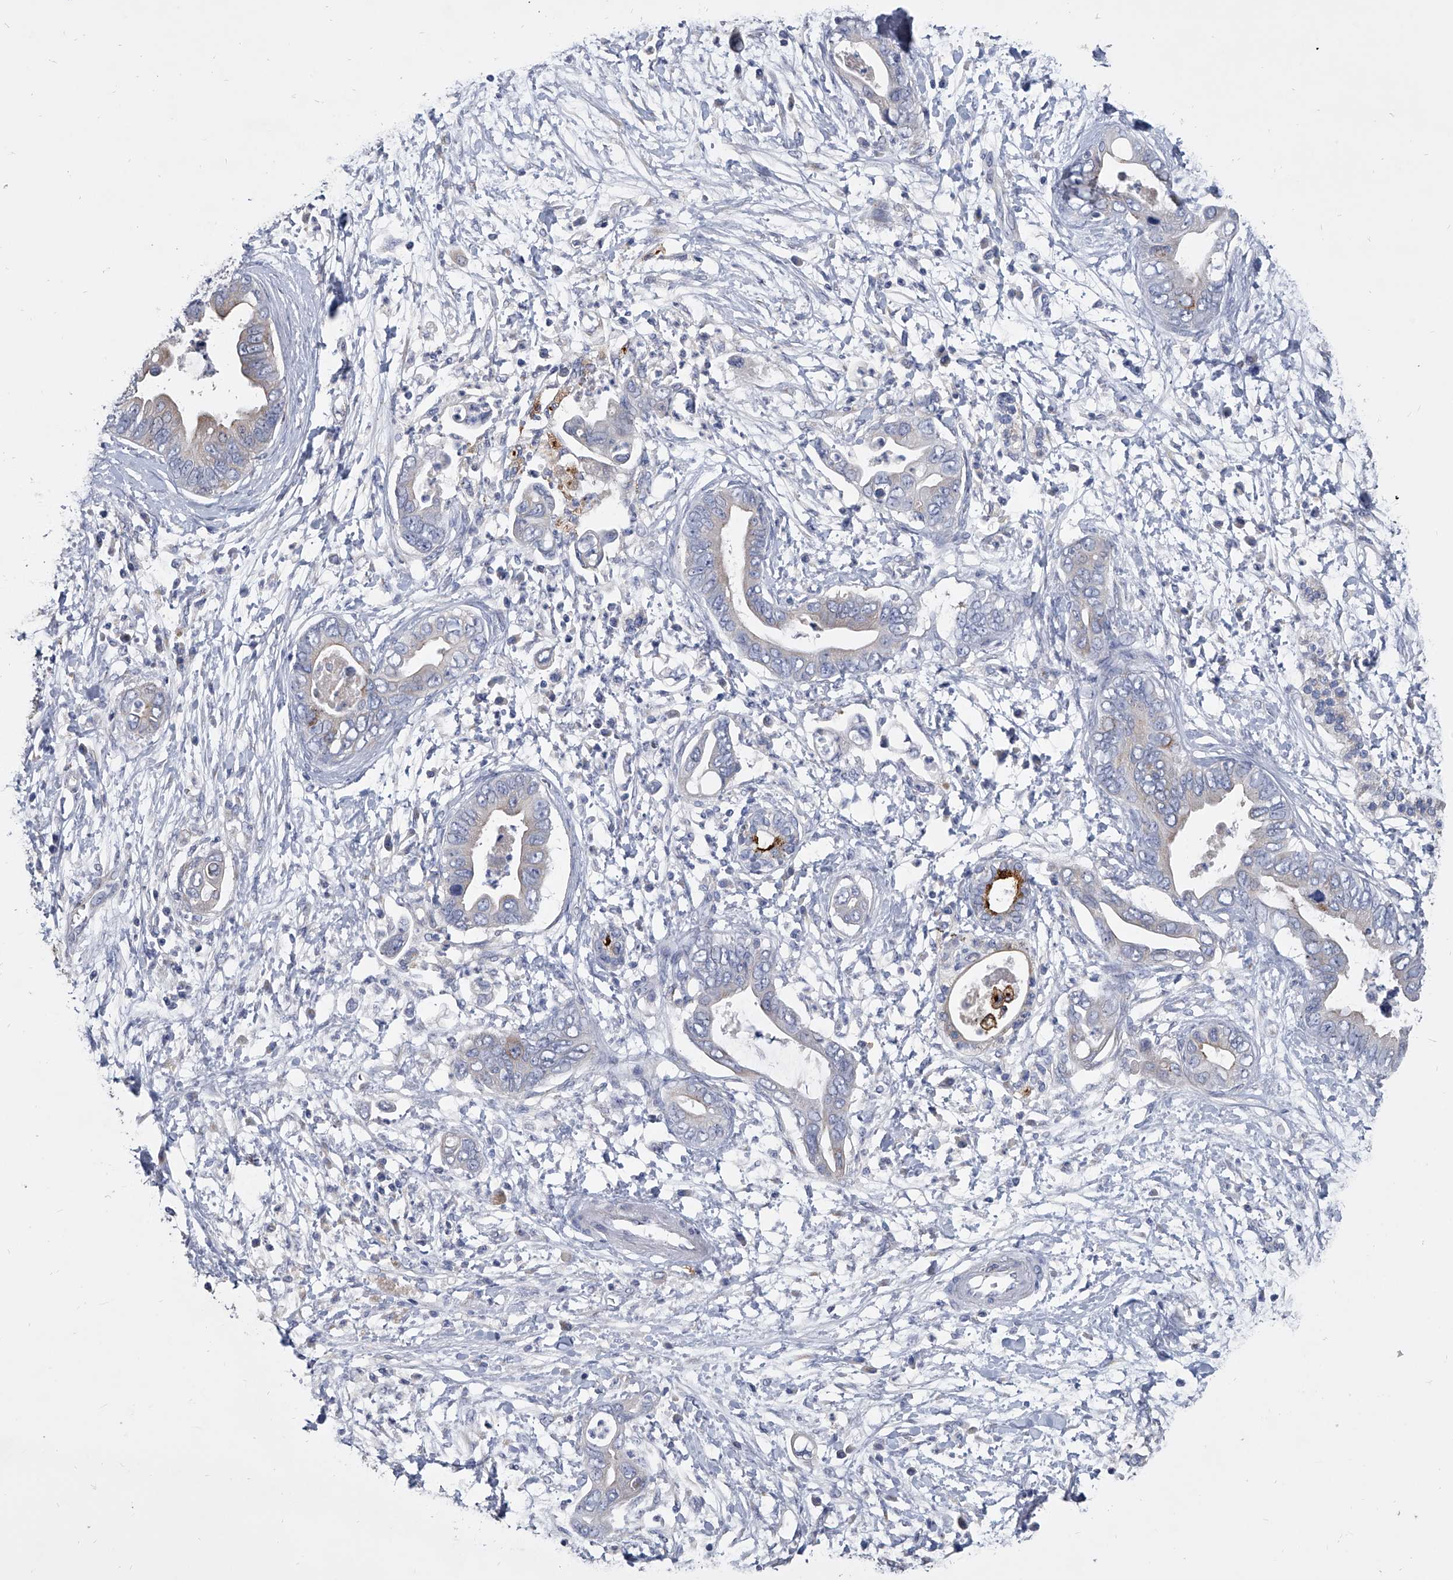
{"staining": {"intensity": "moderate", "quantity": "<25%", "location": "cytoplasmic/membranous"}, "tissue": "pancreatic cancer", "cell_type": "Tumor cells", "image_type": "cancer", "snomed": [{"axis": "morphology", "description": "Adenocarcinoma, NOS"}, {"axis": "topography", "description": "Pancreas"}], "caption": "A micrograph of pancreatic adenocarcinoma stained for a protein reveals moderate cytoplasmic/membranous brown staining in tumor cells.", "gene": "SPP1", "patient": {"sex": "male", "age": 75}}